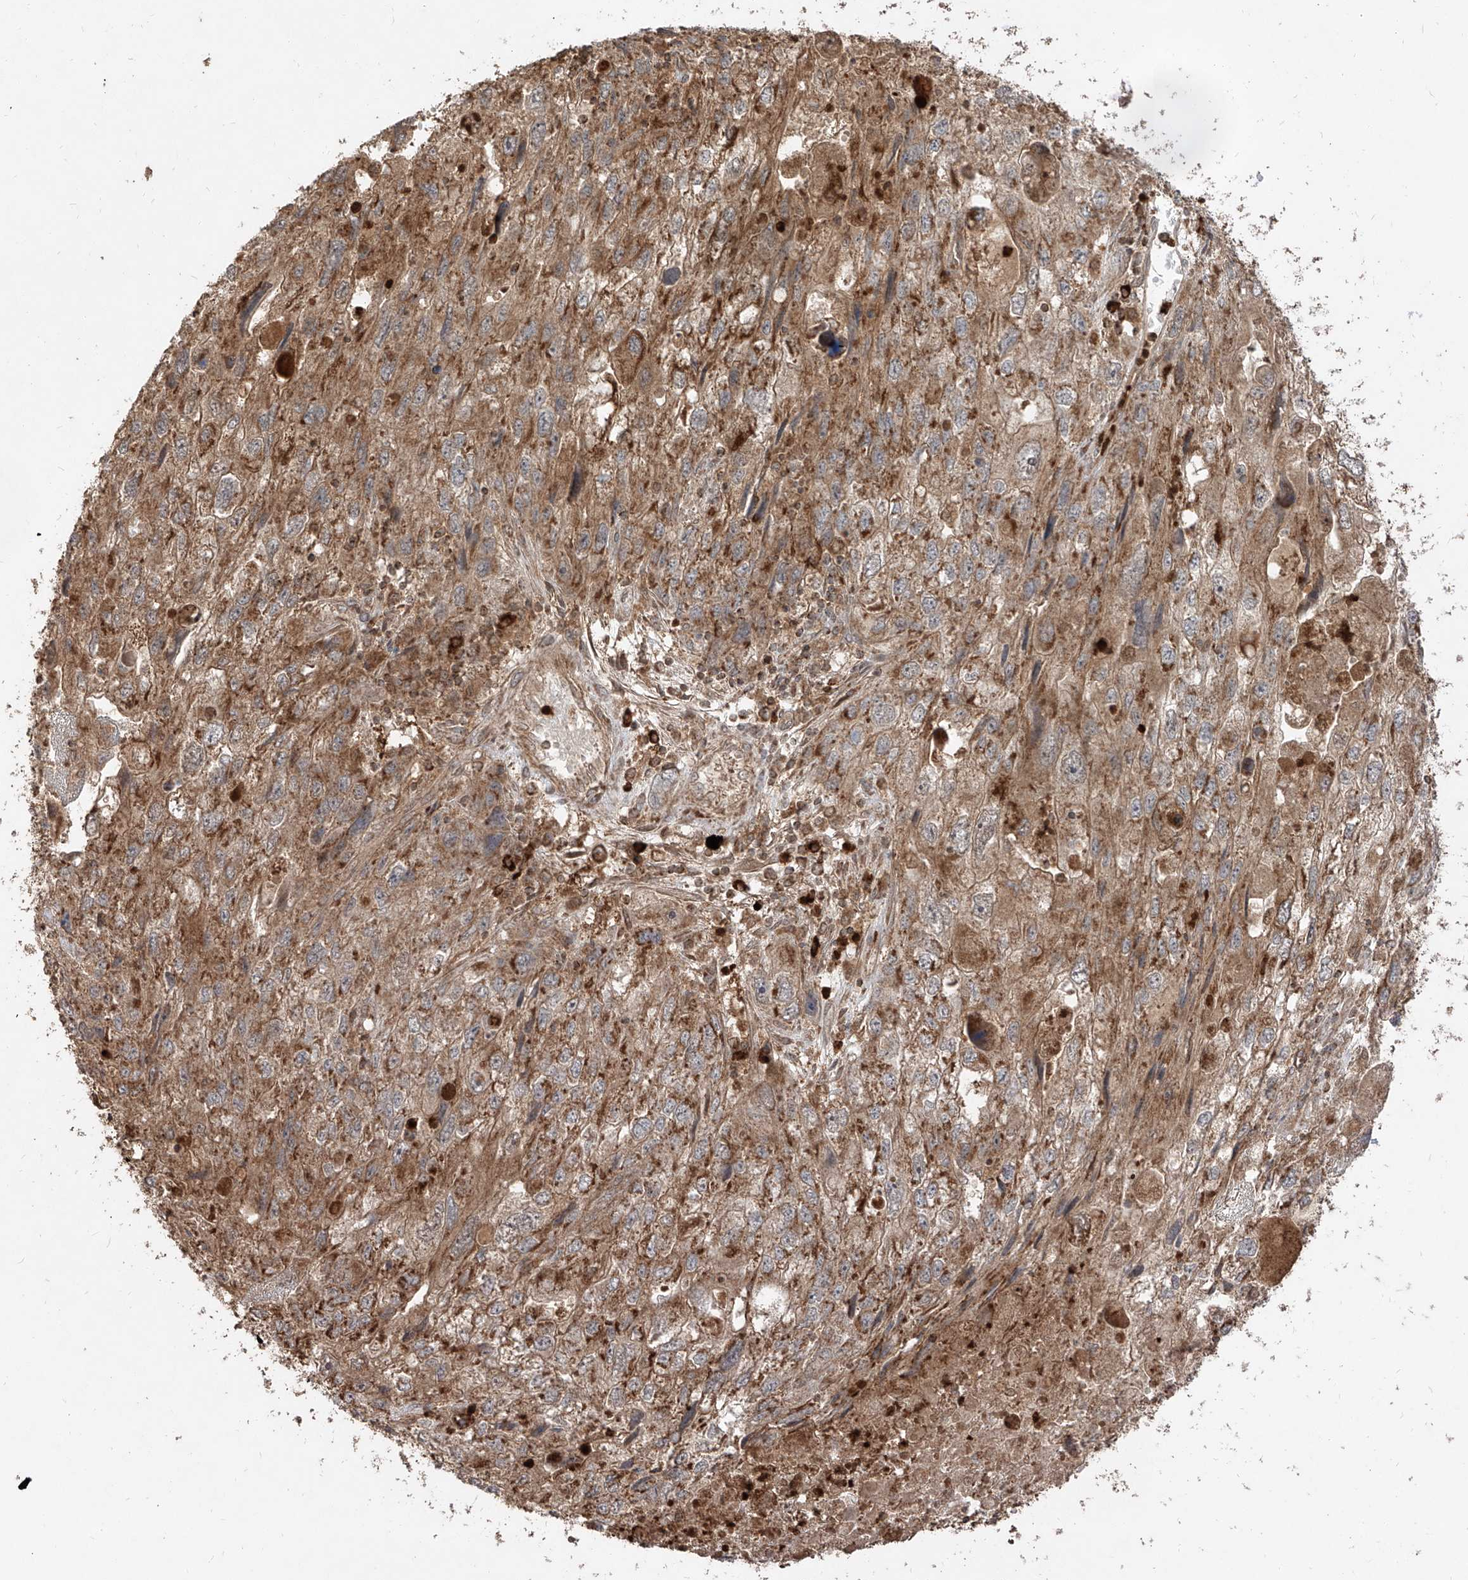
{"staining": {"intensity": "moderate", "quantity": ">75%", "location": "cytoplasmic/membranous"}, "tissue": "endometrial cancer", "cell_type": "Tumor cells", "image_type": "cancer", "snomed": [{"axis": "morphology", "description": "Adenocarcinoma, NOS"}, {"axis": "topography", "description": "Endometrium"}], "caption": "An immunohistochemistry (IHC) image of tumor tissue is shown. Protein staining in brown shows moderate cytoplasmic/membranous positivity in endometrial cancer (adenocarcinoma) within tumor cells.", "gene": "AIM2", "patient": {"sex": "female", "age": 49}}